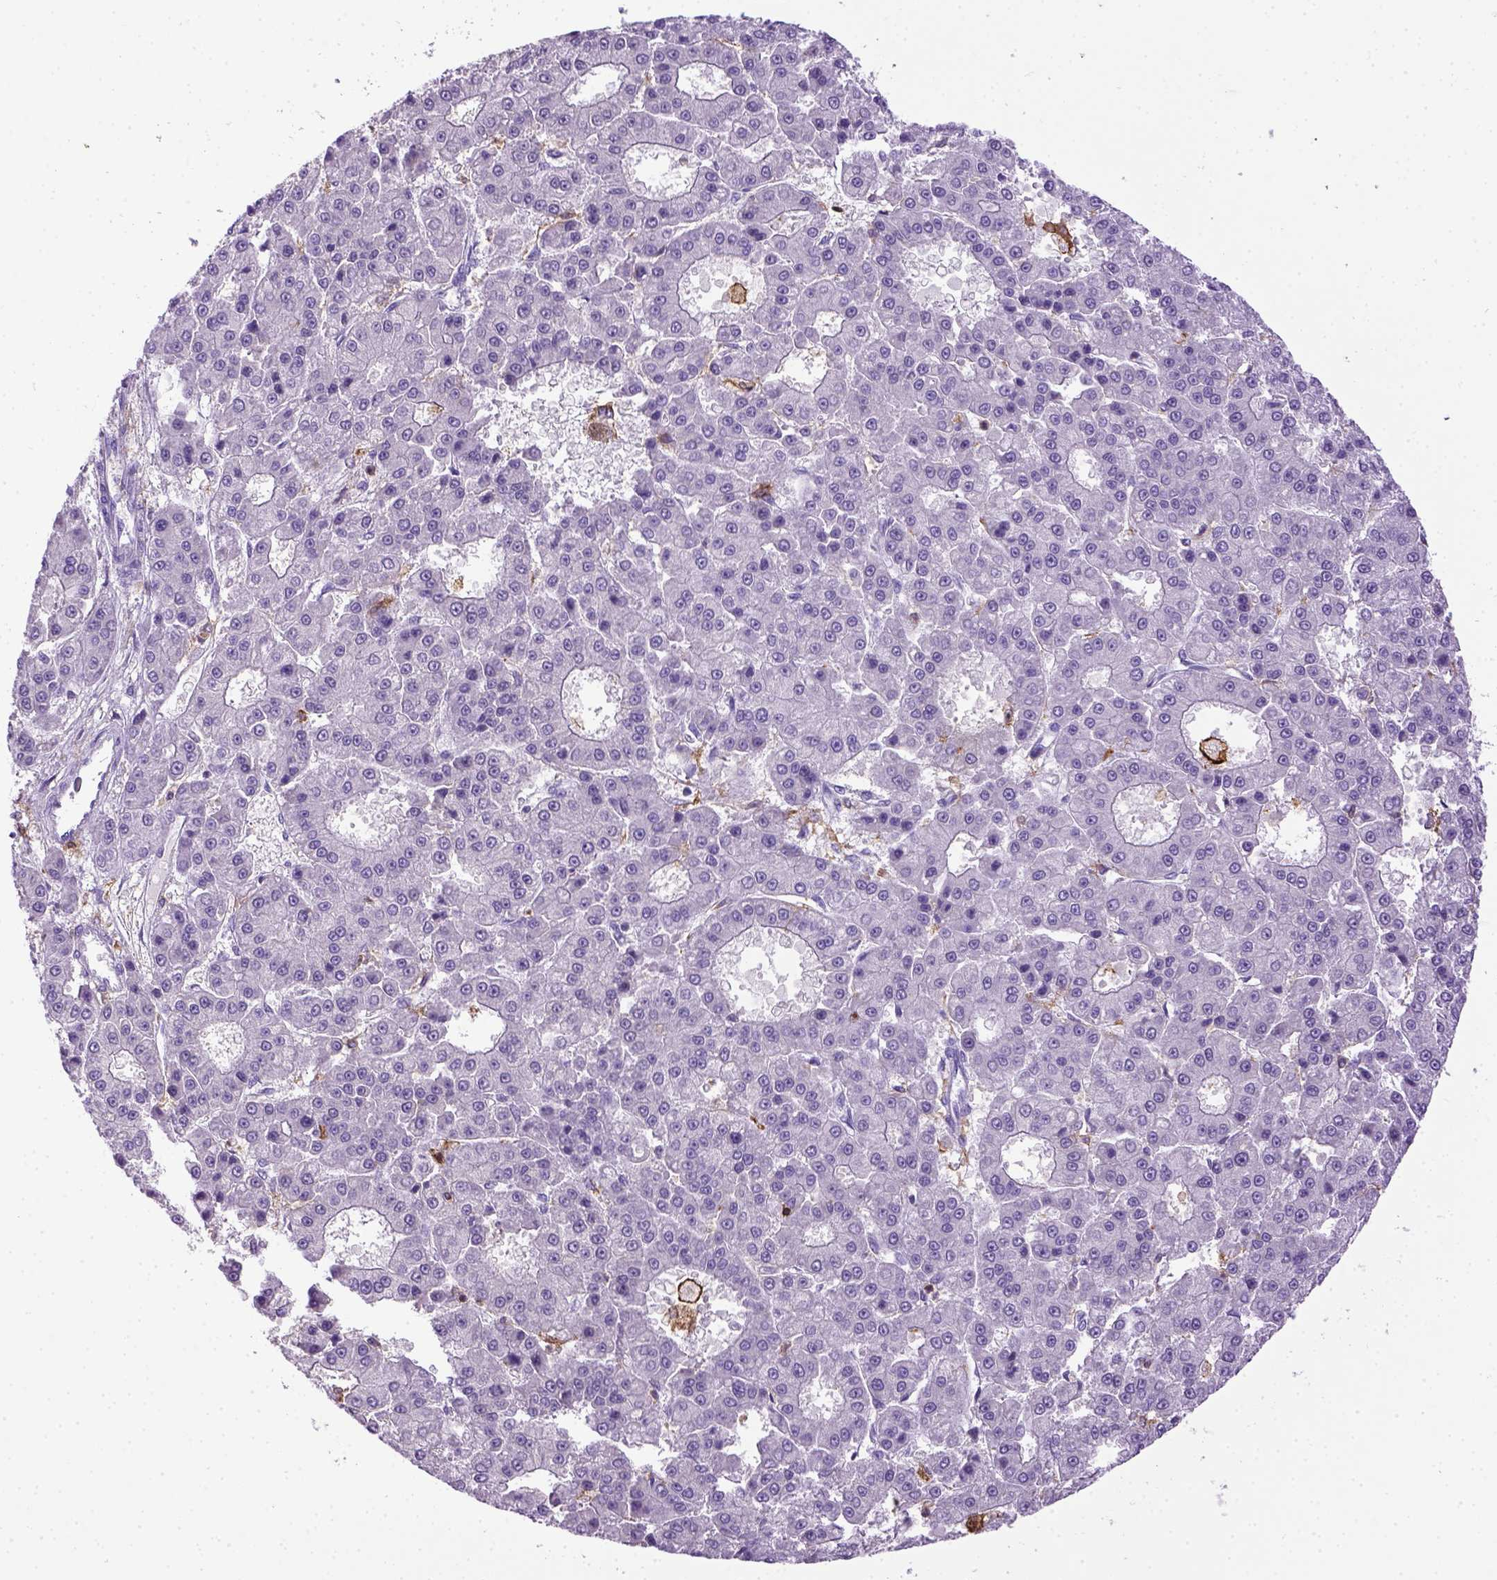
{"staining": {"intensity": "negative", "quantity": "none", "location": "none"}, "tissue": "liver cancer", "cell_type": "Tumor cells", "image_type": "cancer", "snomed": [{"axis": "morphology", "description": "Carcinoma, Hepatocellular, NOS"}, {"axis": "topography", "description": "Liver"}], "caption": "Immunohistochemistry histopathology image of human liver cancer (hepatocellular carcinoma) stained for a protein (brown), which shows no staining in tumor cells. The staining is performed using DAB (3,3'-diaminobenzidine) brown chromogen with nuclei counter-stained in using hematoxylin.", "gene": "ITGAX", "patient": {"sex": "male", "age": 70}}